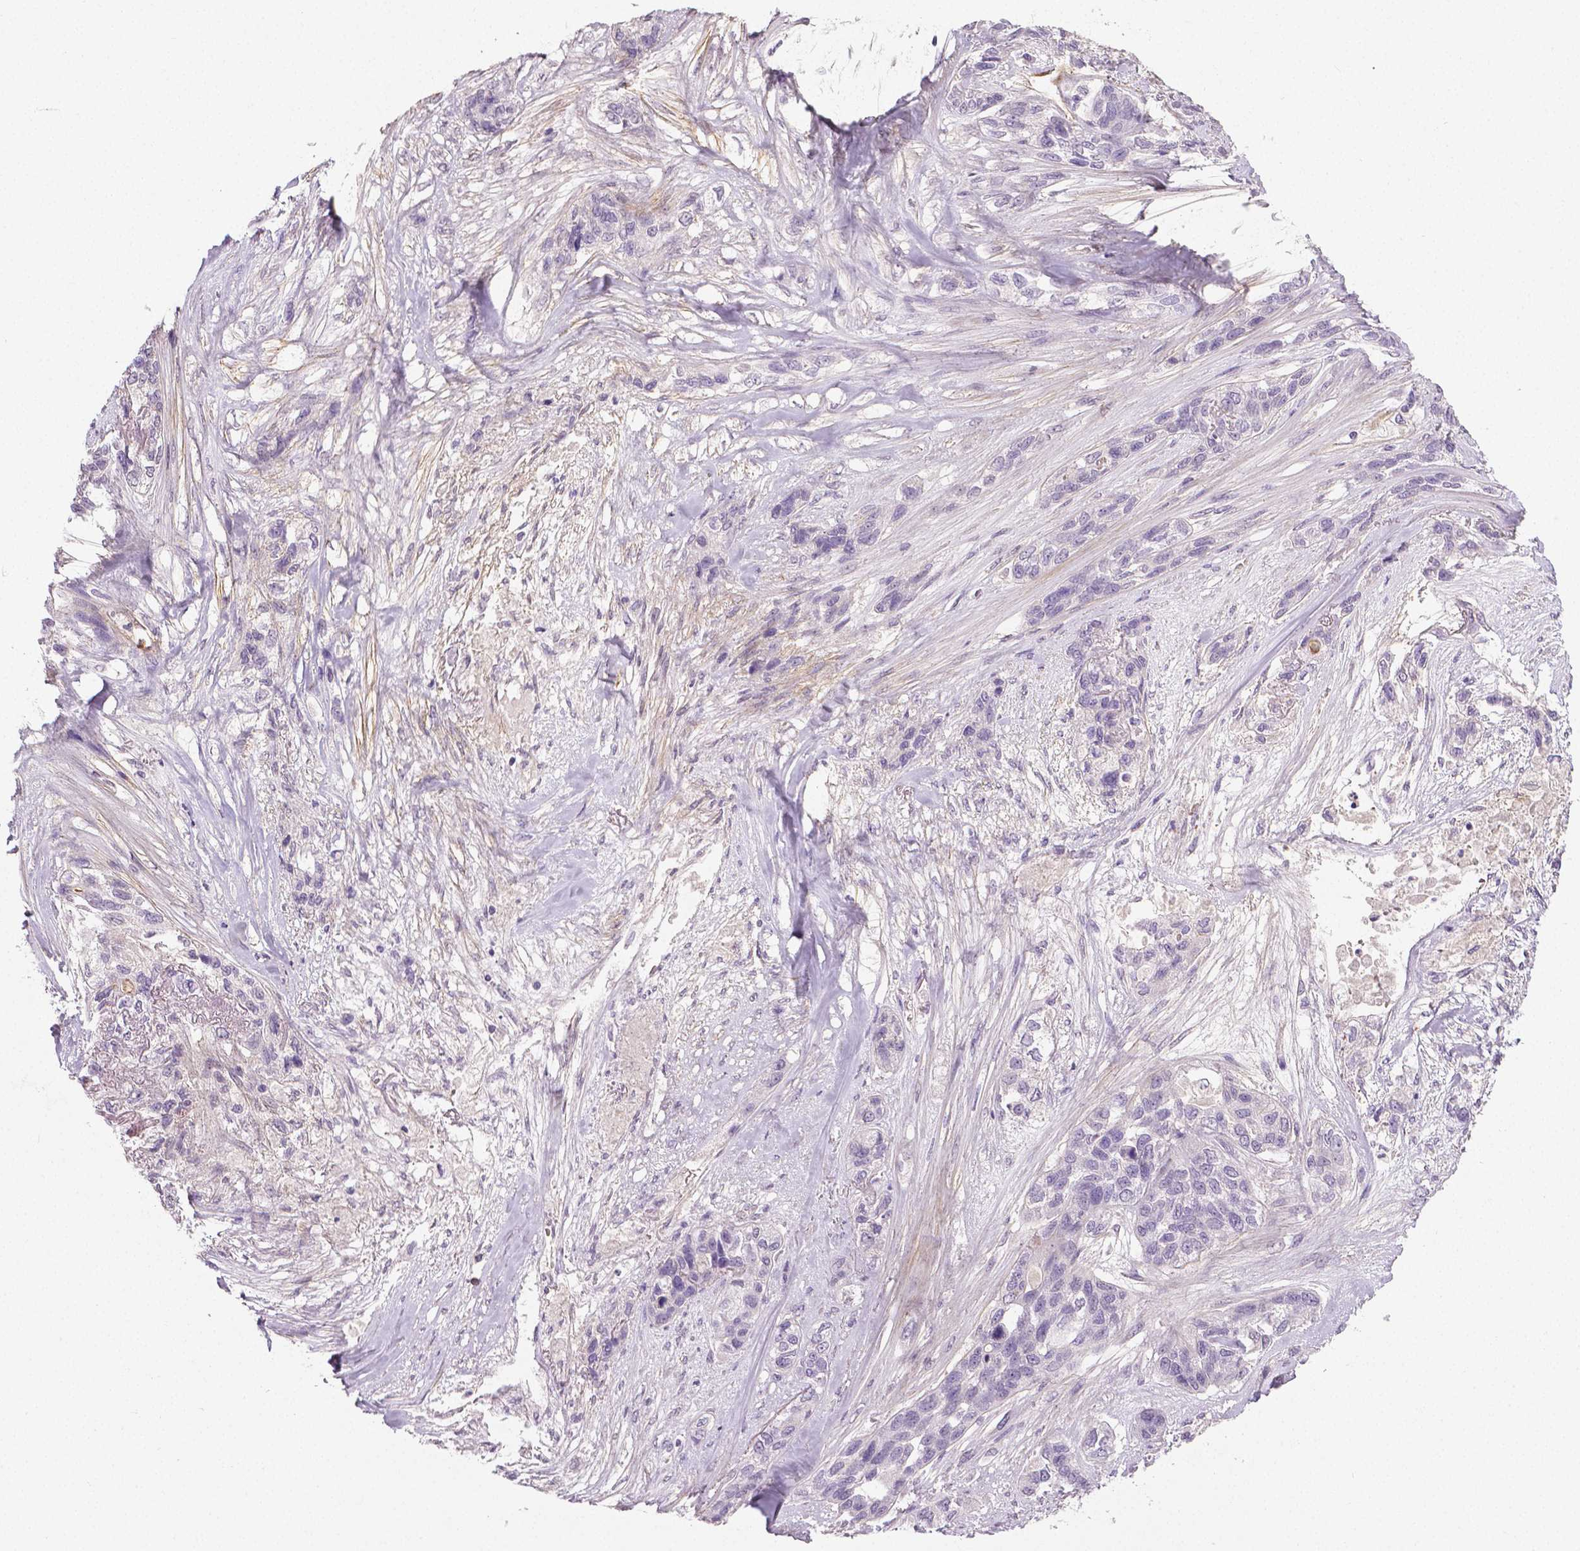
{"staining": {"intensity": "negative", "quantity": "none", "location": "none"}, "tissue": "lung cancer", "cell_type": "Tumor cells", "image_type": "cancer", "snomed": [{"axis": "morphology", "description": "Squamous cell carcinoma, NOS"}, {"axis": "topography", "description": "Lung"}], "caption": "Tumor cells show no significant expression in squamous cell carcinoma (lung).", "gene": "FLT1", "patient": {"sex": "female", "age": 70}}